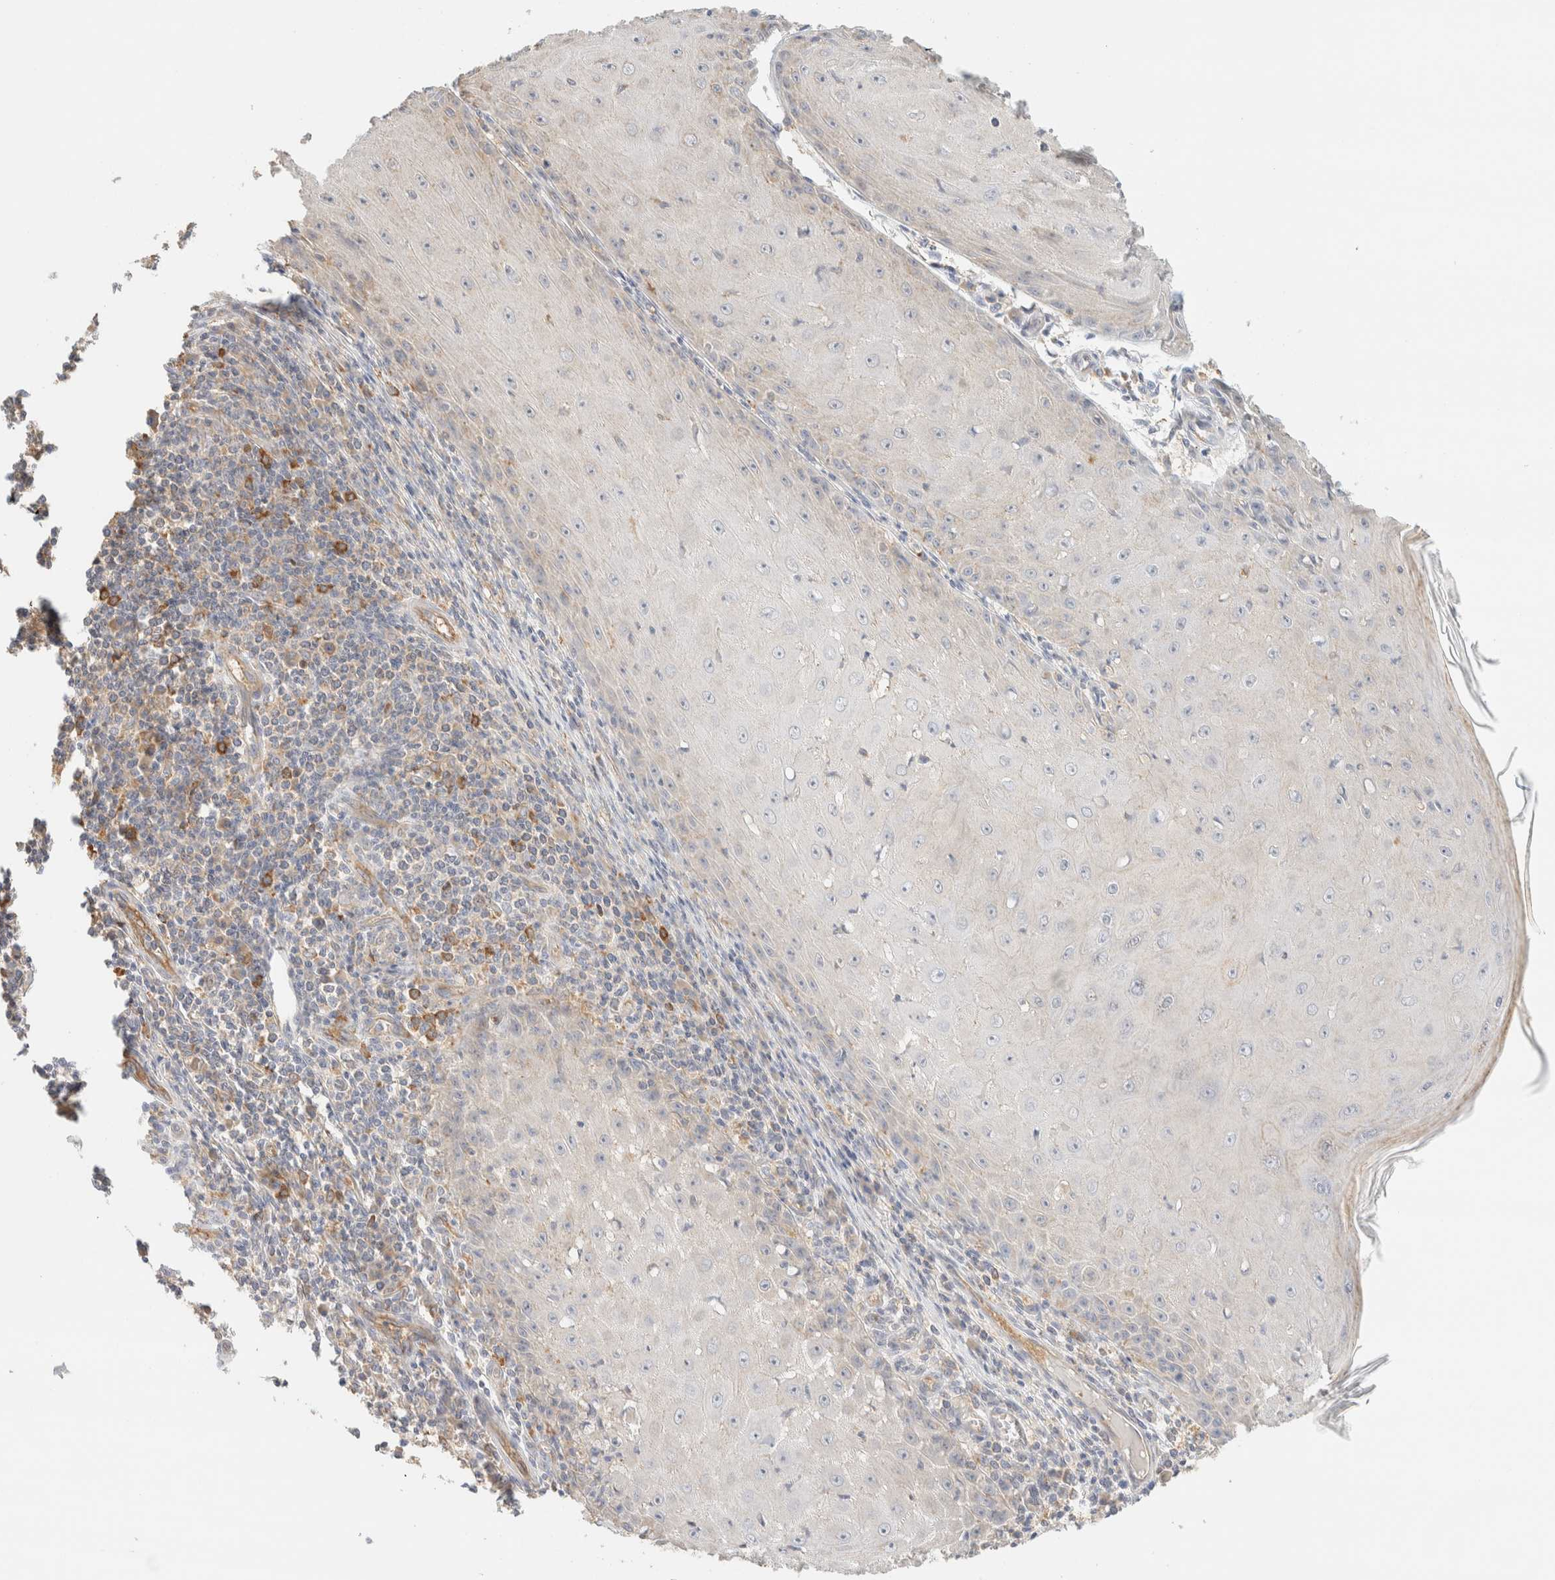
{"staining": {"intensity": "weak", "quantity": "<25%", "location": "cytoplasmic/membranous"}, "tissue": "skin cancer", "cell_type": "Tumor cells", "image_type": "cancer", "snomed": [{"axis": "morphology", "description": "Squamous cell carcinoma, NOS"}, {"axis": "topography", "description": "Skin"}], "caption": "Immunohistochemical staining of skin cancer (squamous cell carcinoma) displays no significant staining in tumor cells. The staining is performed using DAB brown chromogen with nuclei counter-stained in using hematoxylin.", "gene": "TBC1D8B", "patient": {"sex": "female", "age": 73}}